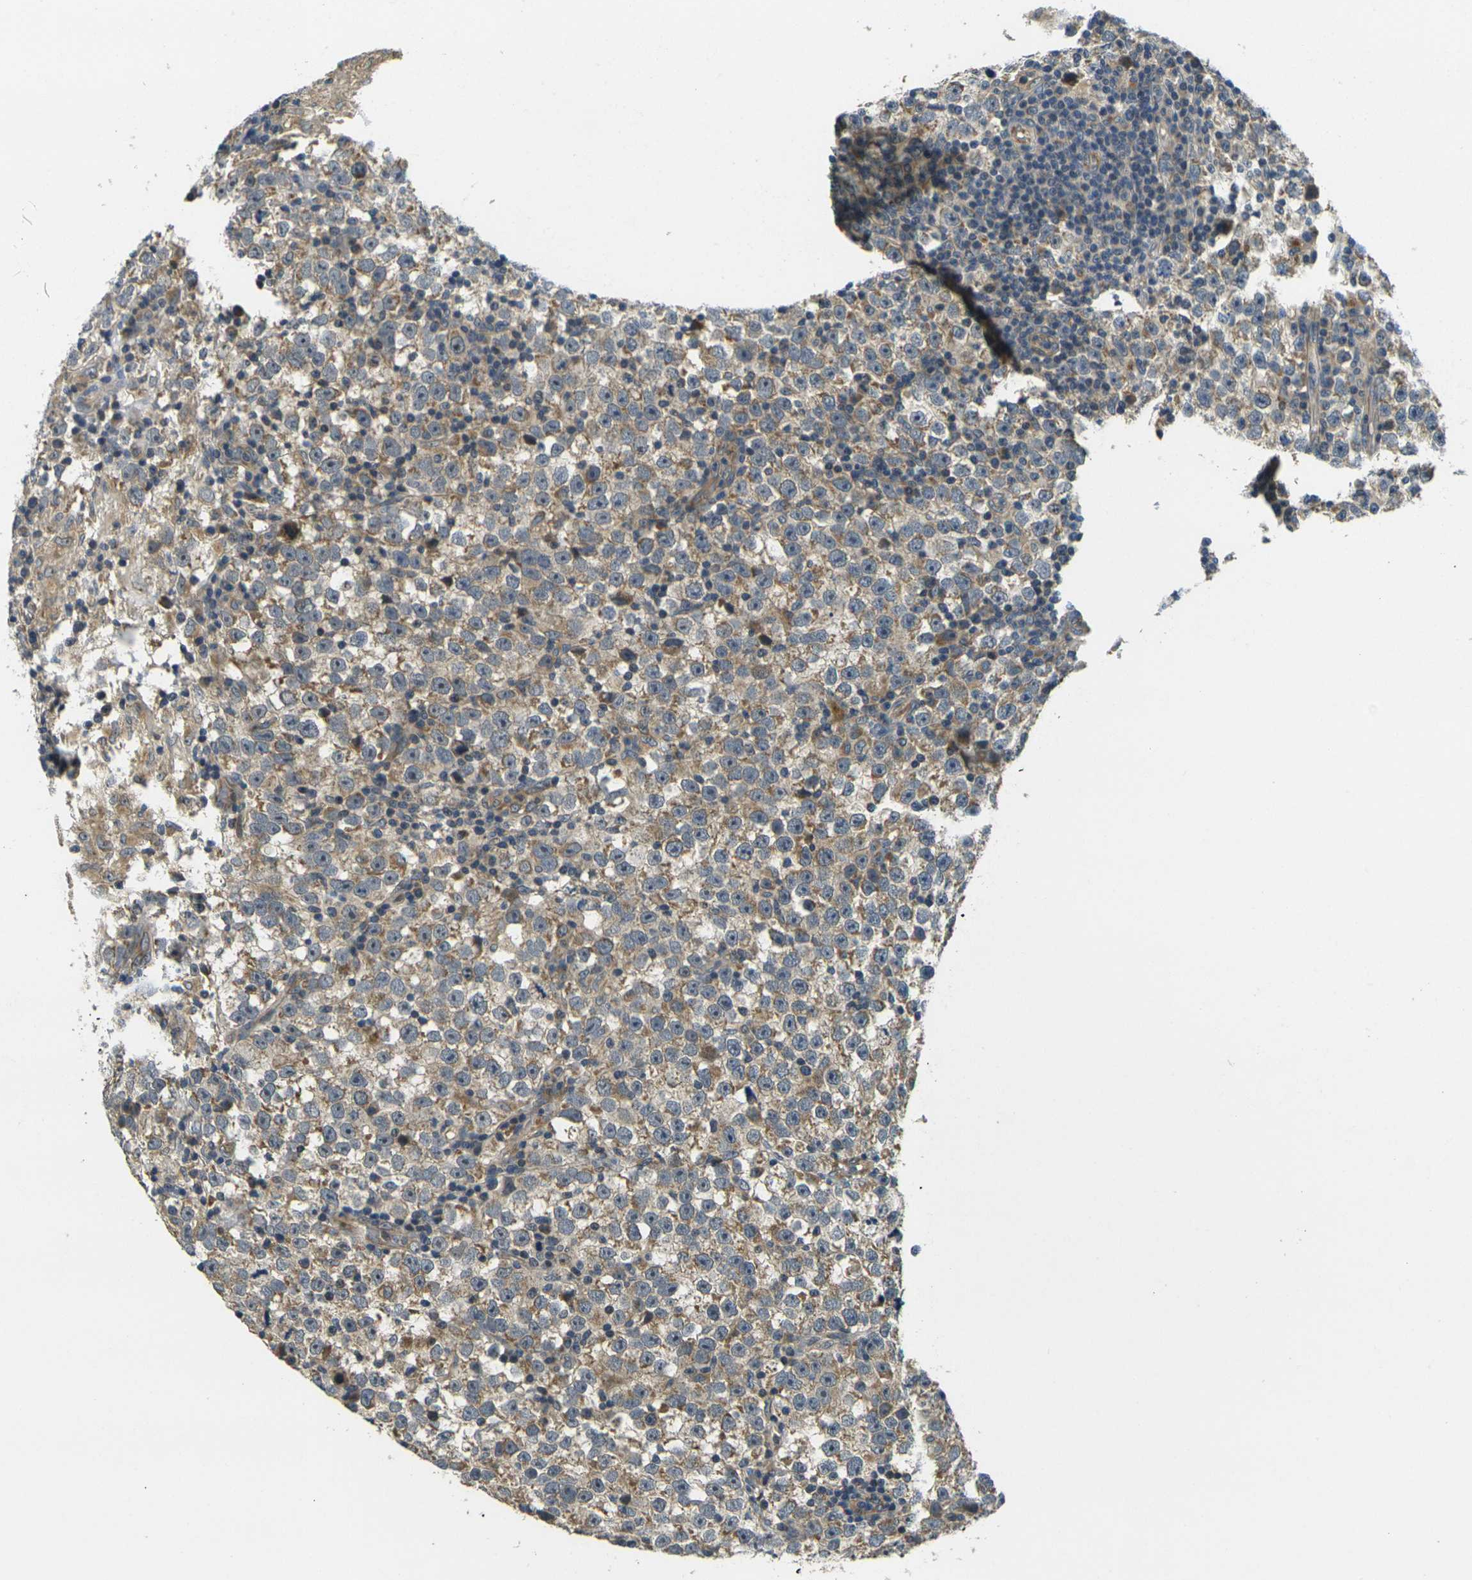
{"staining": {"intensity": "moderate", "quantity": ">75%", "location": "cytoplasmic/membranous"}, "tissue": "testis cancer", "cell_type": "Tumor cells", "image_type": "cancer", "snomed": [{"axis": "morphology", "description": "Seminoma, NOS"}, {"axis": "topography", "description": "Testis"}], "caption": "Approximately >75% of tumor cells in testis seminoma demonstrate moderate cytoplasmic/membranous protein staining as visualized by brown immunohistochemical staining.", "gene": "MINAR2", "patient": {"sex": "male", "age": 43}}